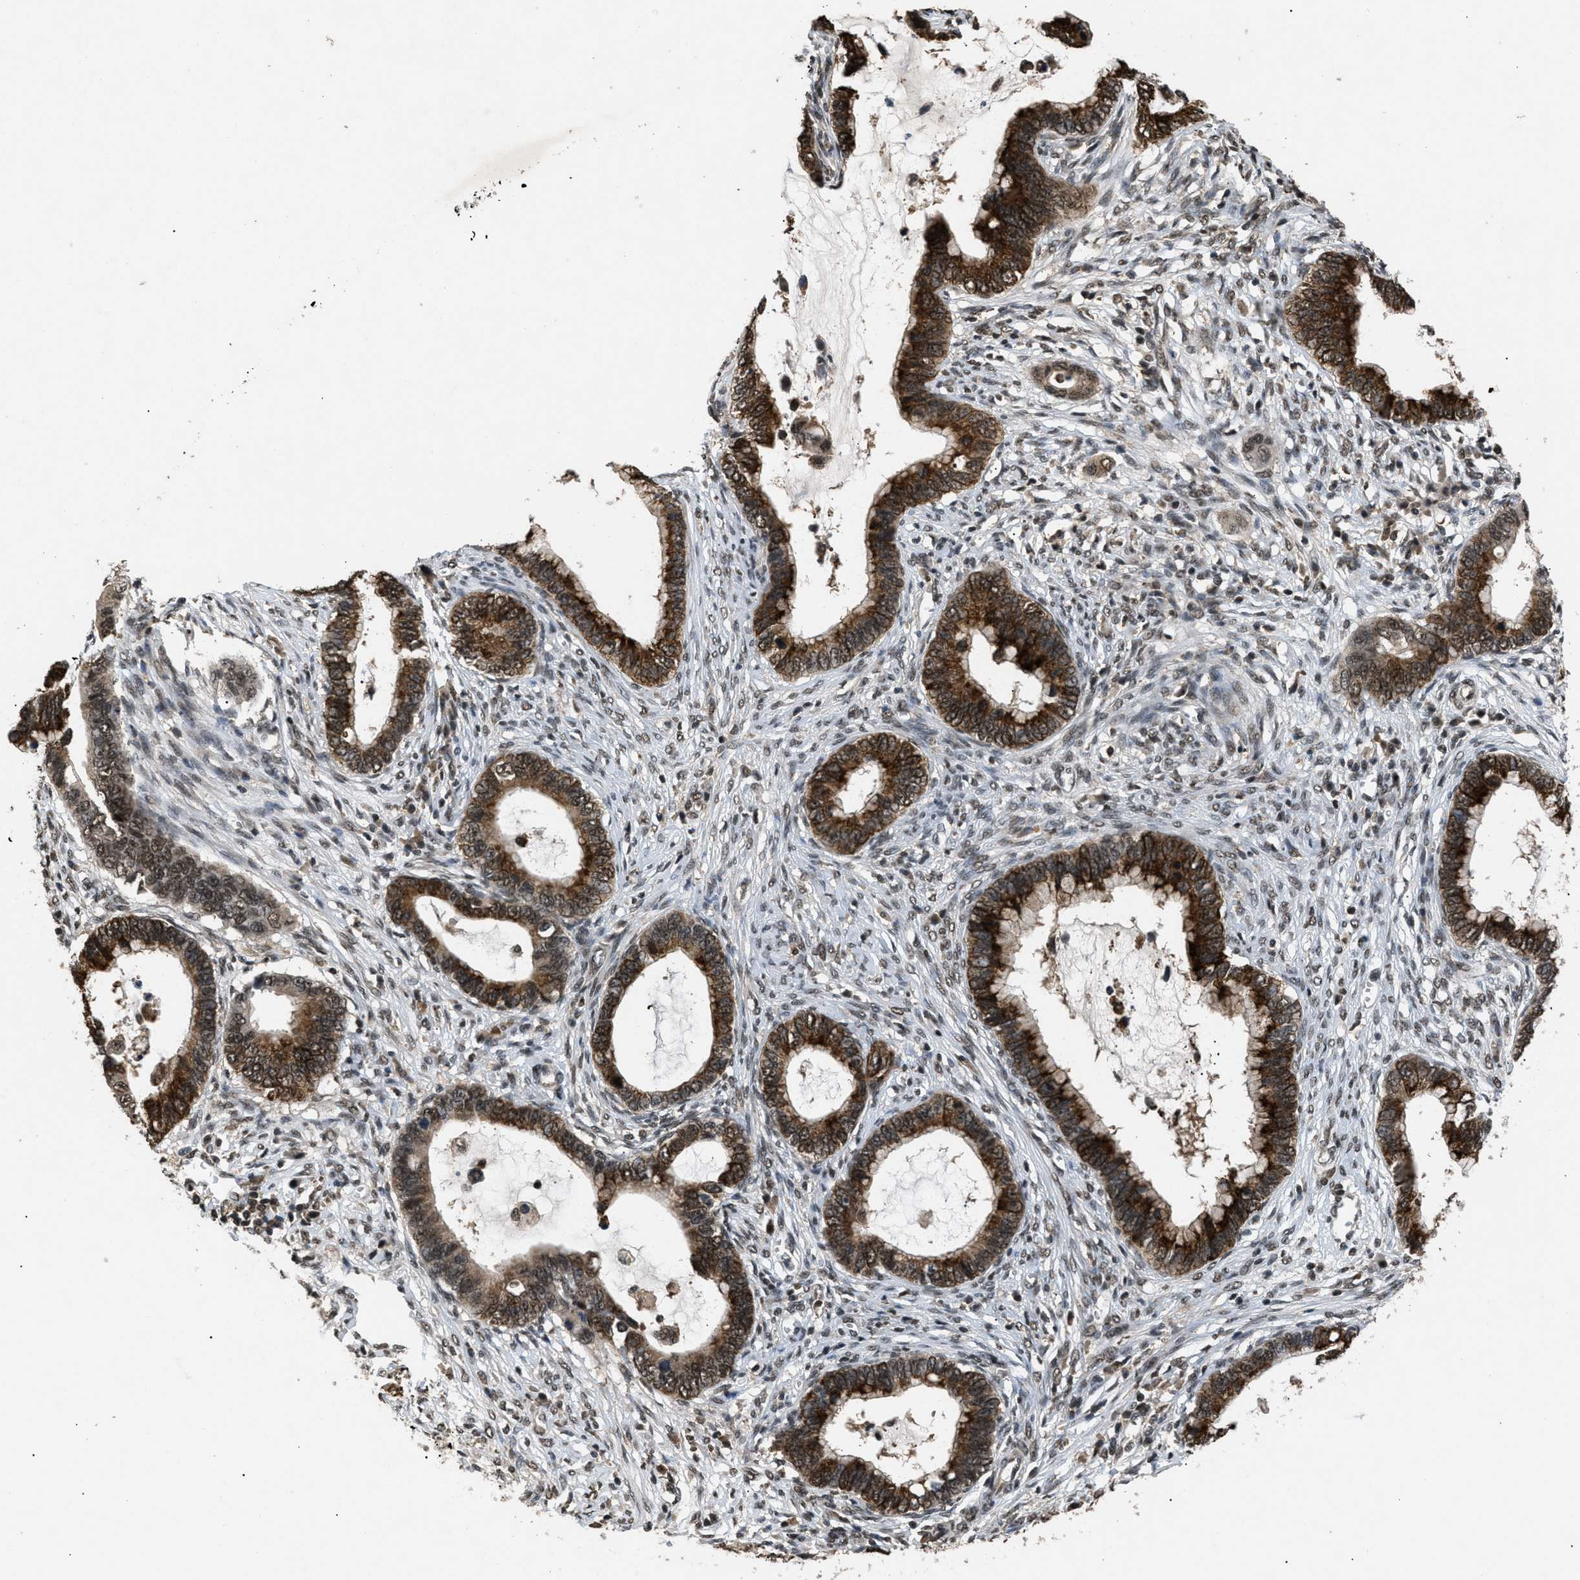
{"staining": {"intensity": "strong", "quantity": ">75%", "location": "cytoplasmic/membranous,nuclear"}, "tissue": "cervical cancer", "cell_type": "Tumor cells", "image_type": "cancer", "snomed": [{"axis": "morphology", "description": "Adenocarcinoma, NOS"}, {"axis": "topography", "description": "Cervix"}], "caption": "Strong cytoplasmic/membranous and nuclear protein positivity is appreciated in about >75% of tumor cells in cervical adenocarcinoma.", "gene": "RBM5", "patient": {"sex": "female", "age": 44}}